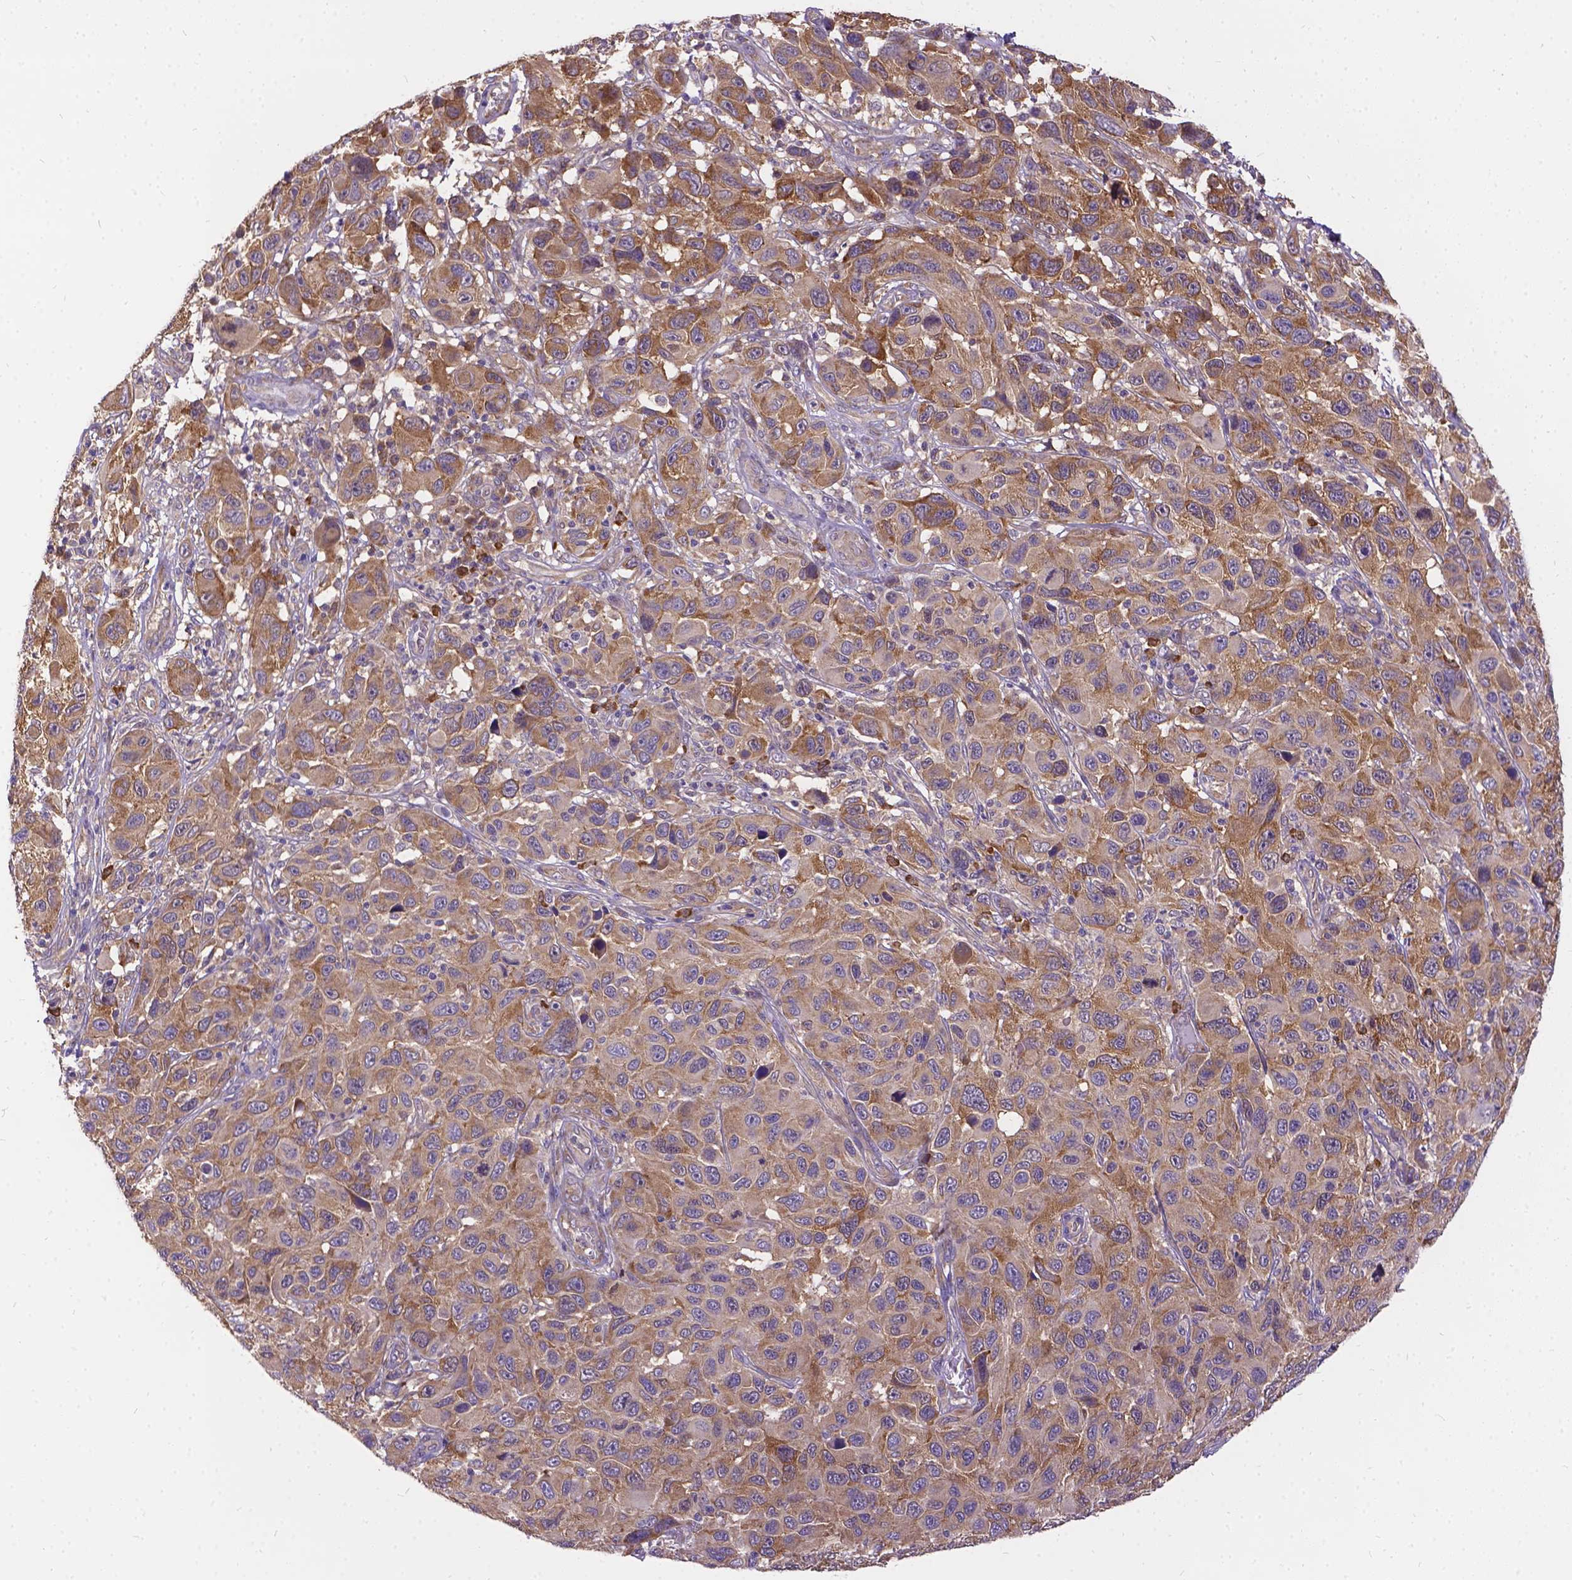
{"staining": {"intensity": "moderate", "quantity": ">75%", "location": "cytoplasmic/membranous"}, "tissue": "melanoma", "cell_type": "Tumor cells", "image_type": "cancer", "snomed": [{"axis": "morphology", "description": "Malignant melanoma, NOS"}, {"axis": "topography", "description": "Skin"}], "caption": "Malignant melanoma stained with immunohistochemistry shows moderate cytoplasmic/membranous expression in approximately >75% of tumor cells. (Brightfield microscopy of DAB IHC at high magnification).", "gene": "DENND6A", "patient": {"sex": "male", "age": 53}}